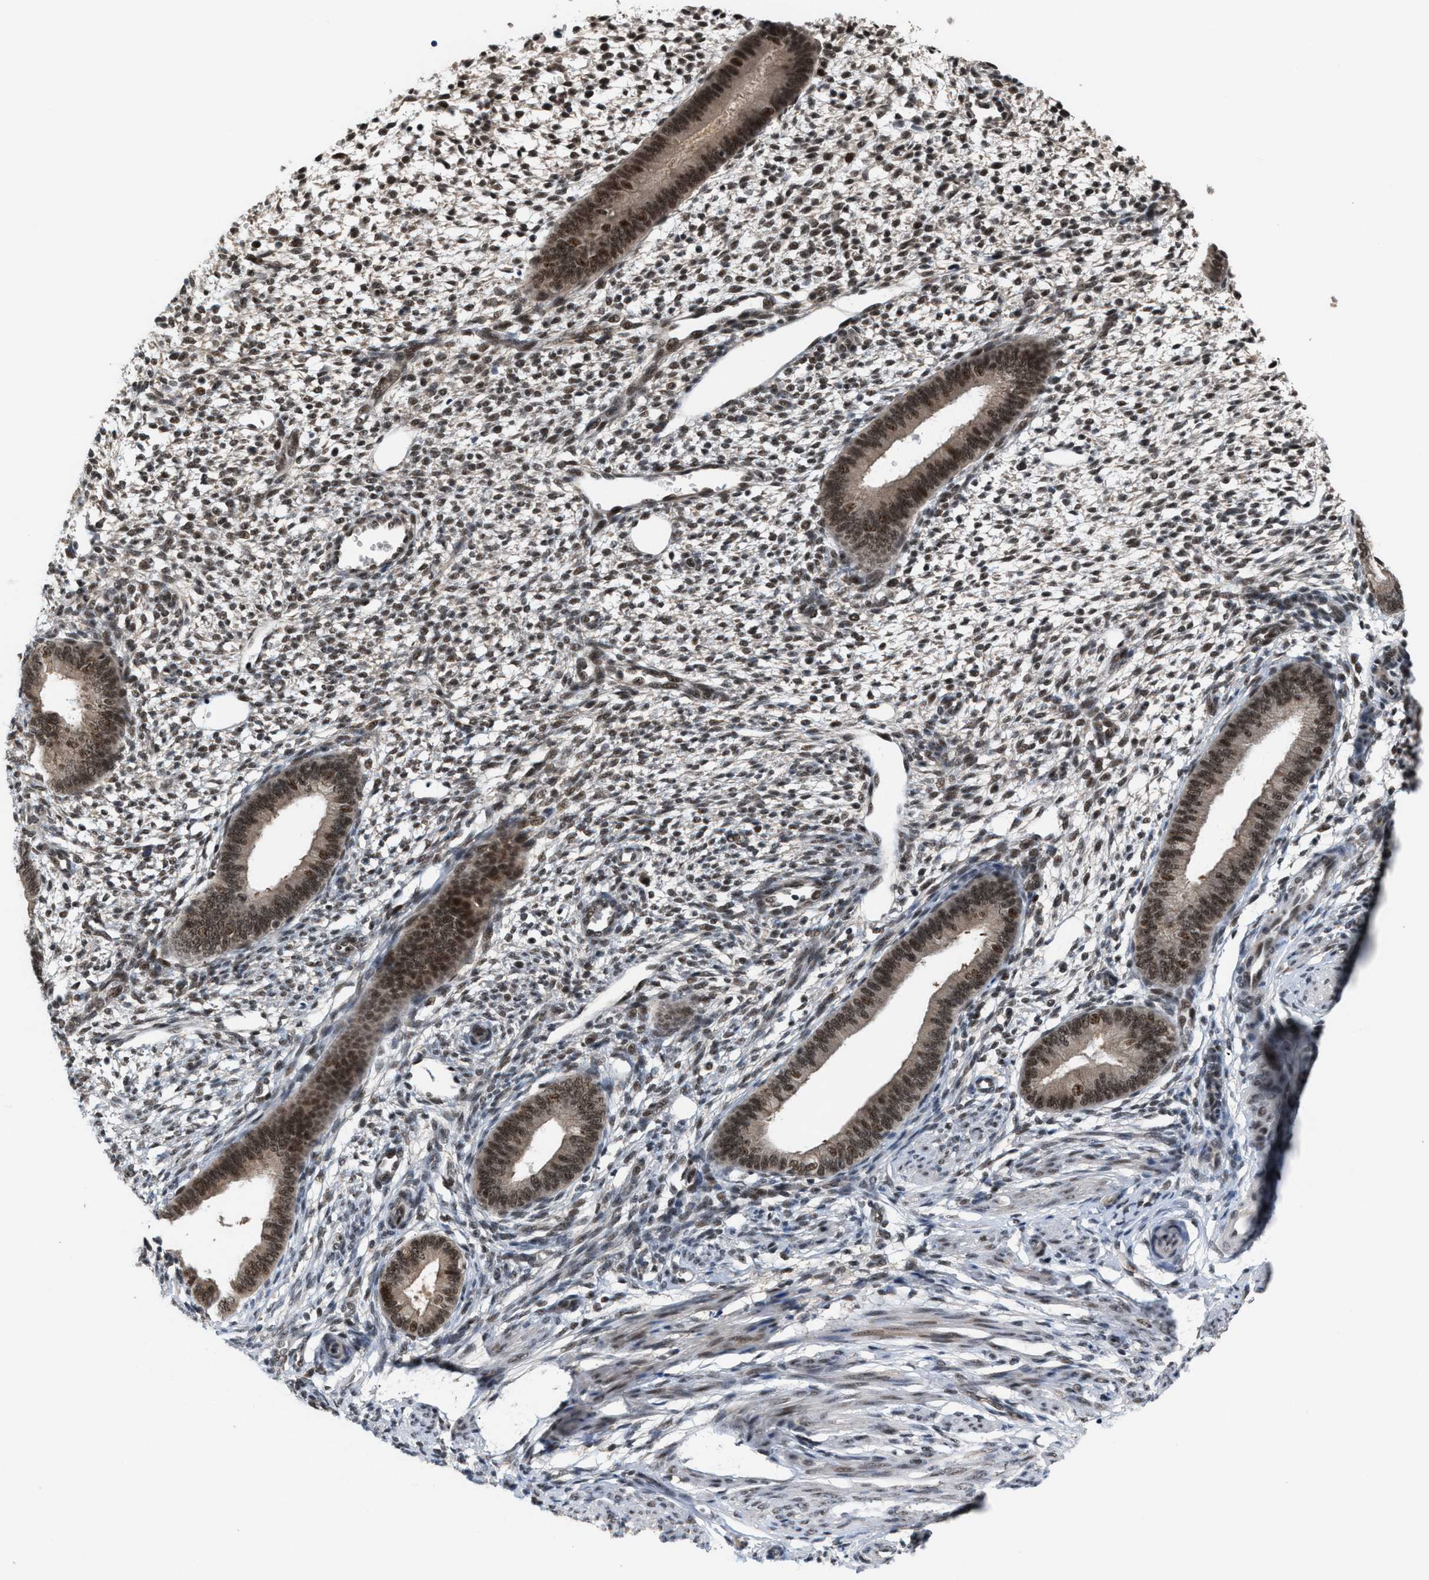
{"staining": {"intensity": "moderate", "quantity": "25%-75%", "location": "nuclear"}, "tissue": "endometrium", "cell_type": "Cells in endometrial stroma", "image_type": "normal", "snomed": [{"axis": "morphology", "description": "Normal tissue, NOS"}, {"axis": "topography", "description": "Endometrium"}], "caption": "The image displays a brown stain indicating the presence of a protein in the nuclear of cells in endometrial stroma in endometrium. (DAB (3,3'-diaminobenzidine) IHC with brightfield microscopy, high magnification).", "gene": "PRPF4", "patient": {"sex": "female", "age": 46}}